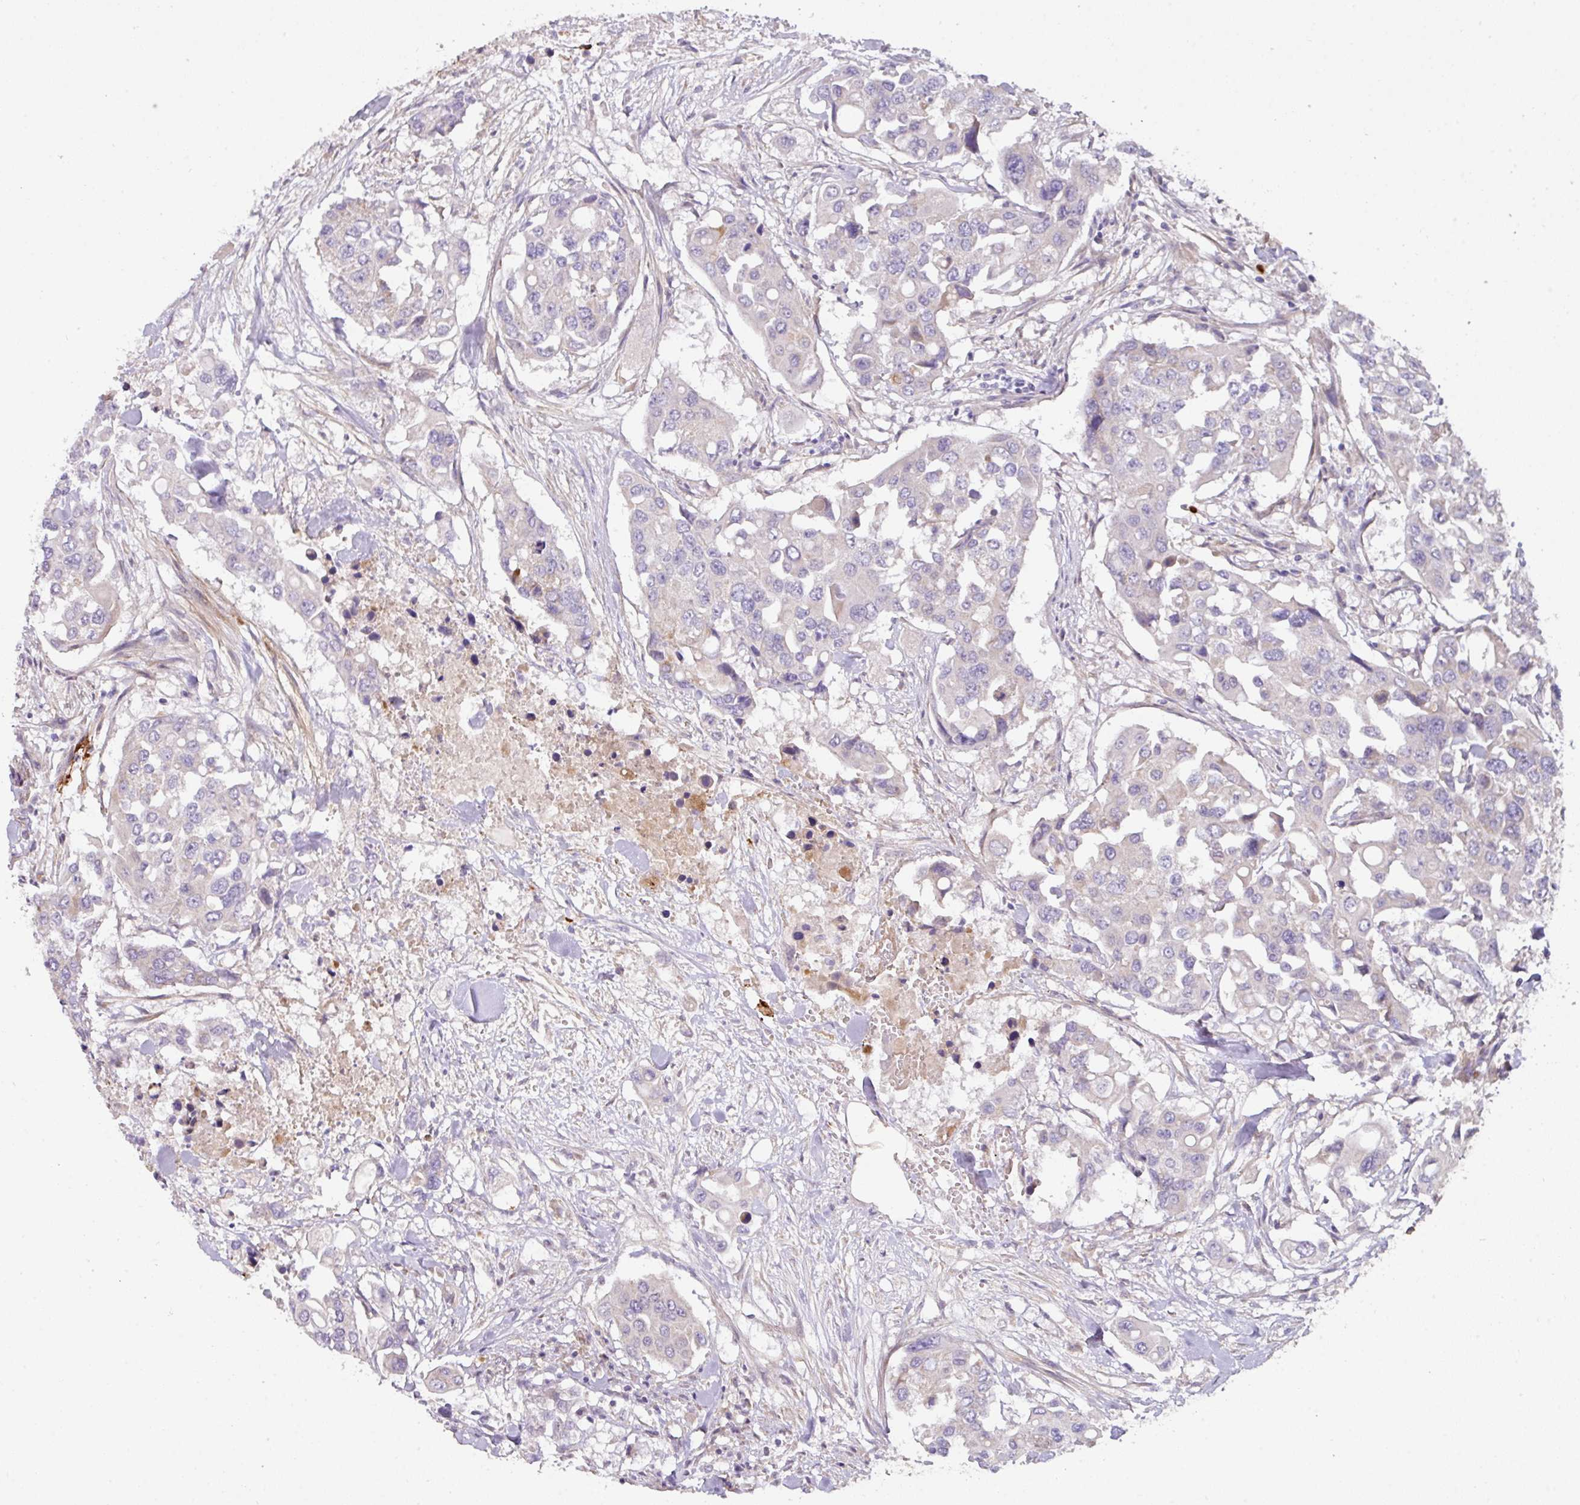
{"staining": {"intensity": "negative", "quantity": "none", "location": "none"}, "tissue": "colorectal cancer", "cell_type": "Tumor cells", "image_type": "cancer", "snomed": [{"axis": "morphology", "description": "Adenocarcinoma, NOS"}, {"axis": "topography", "description": "Colon"}], "caption": "Immunohistochemistry micrograph of human colorectal adenocarcinoma stained for a protein (brown), which exhibits no expression in tumor cells.", "gene": "STK35", "patient": {"sex": "male", "age": 77}}